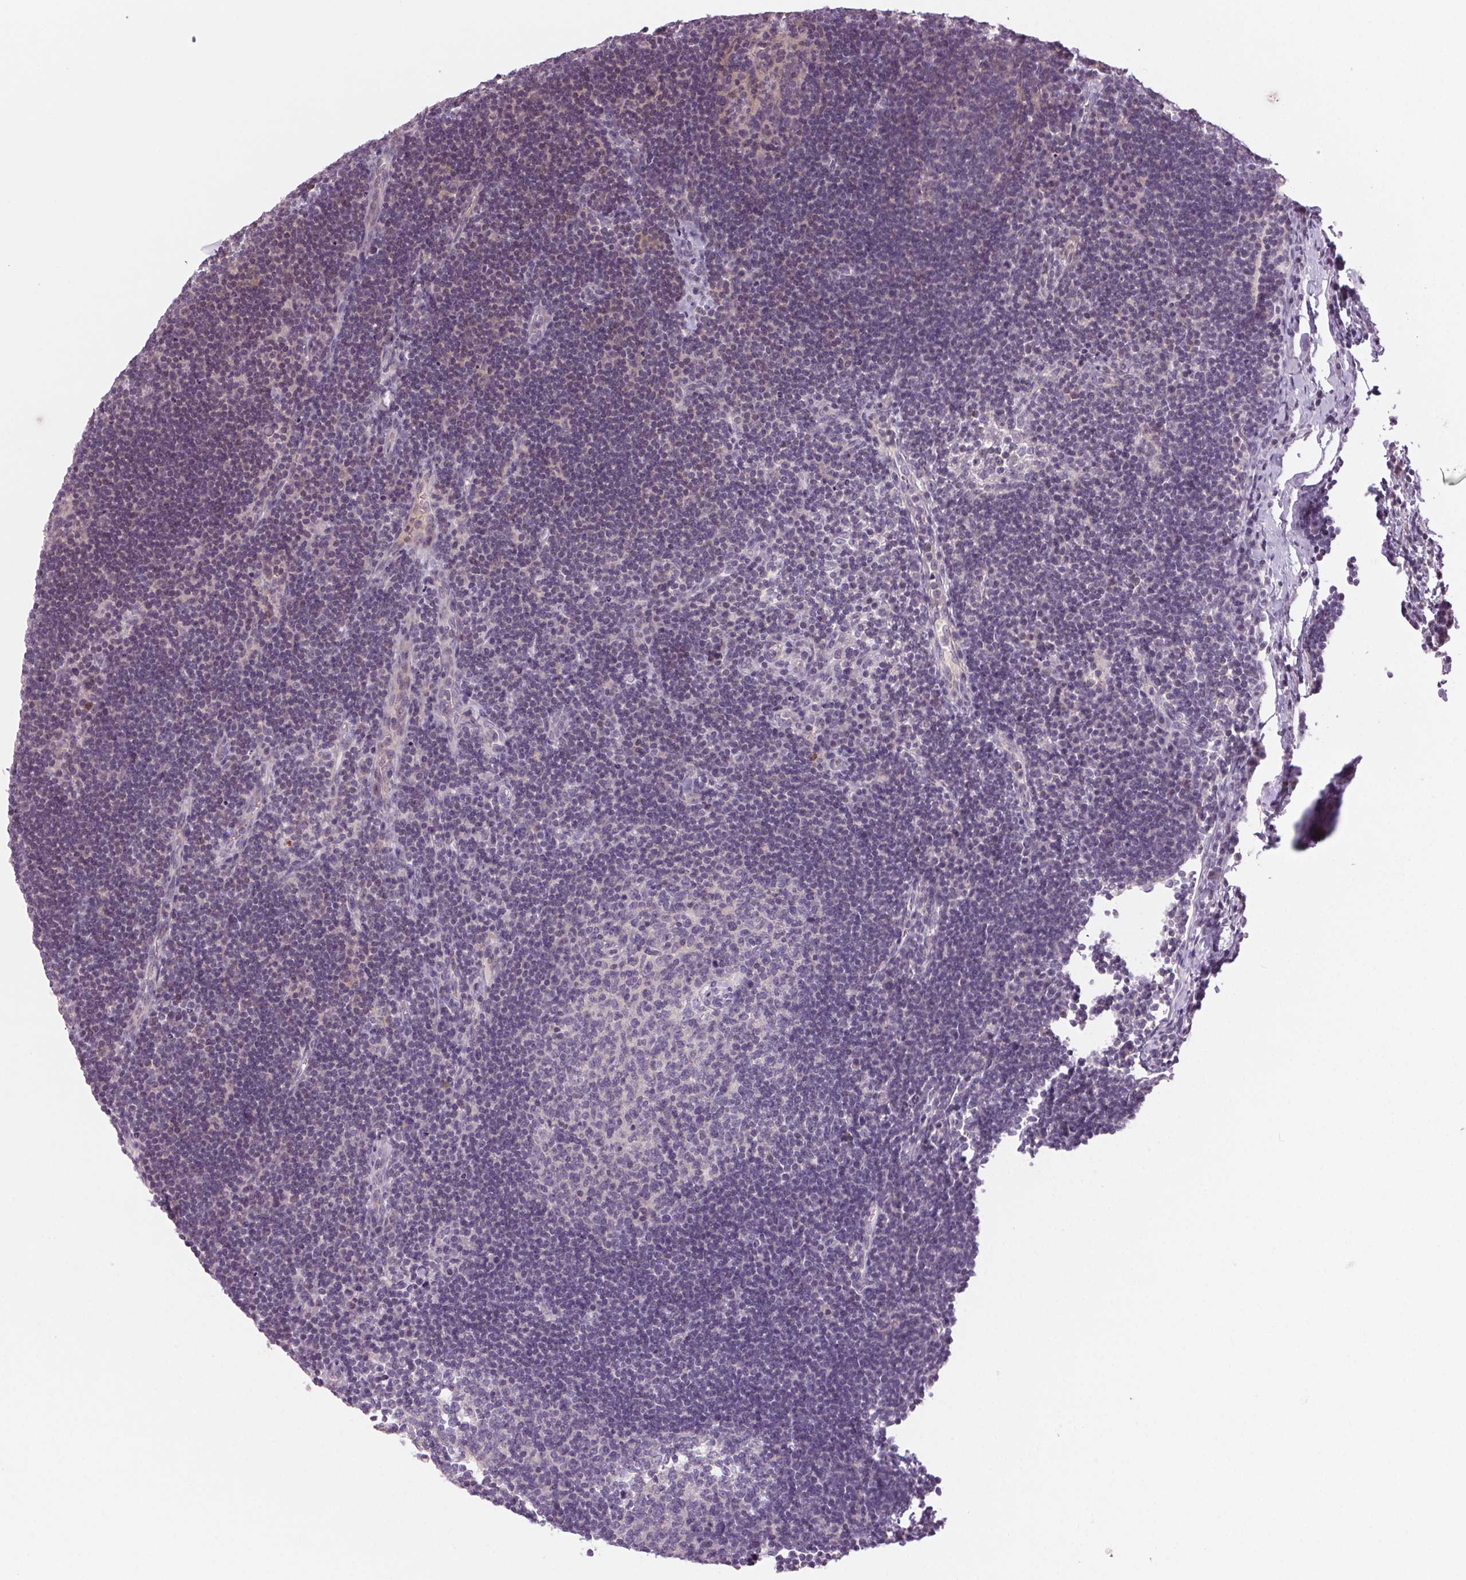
{"staining": {"intensity": "negative", "quantity": "none", "location": "none"}, "tissue": "lymph node", "cell_type": "Germinal center cells", "image_type": "normal", "snomed": [{"axis": "morphology", "description": "Normal tissue, NOS"}, {"axis": "topography", "description": "Lymph node"}], "caption": "IHC photomicrograph of unremarkable lymph node: lymph node stained with DAB displays no significant protein staining in germinal center cells. The staining was performed using DAB (3,3'-diaminobenzidine) to visualize the protein expression in brown, while the nuclei were stained in blue with hematoxylin (Magnification: 20x).", "gene": "HHLA2", "patient": {"sex": "male", "age": 67}}